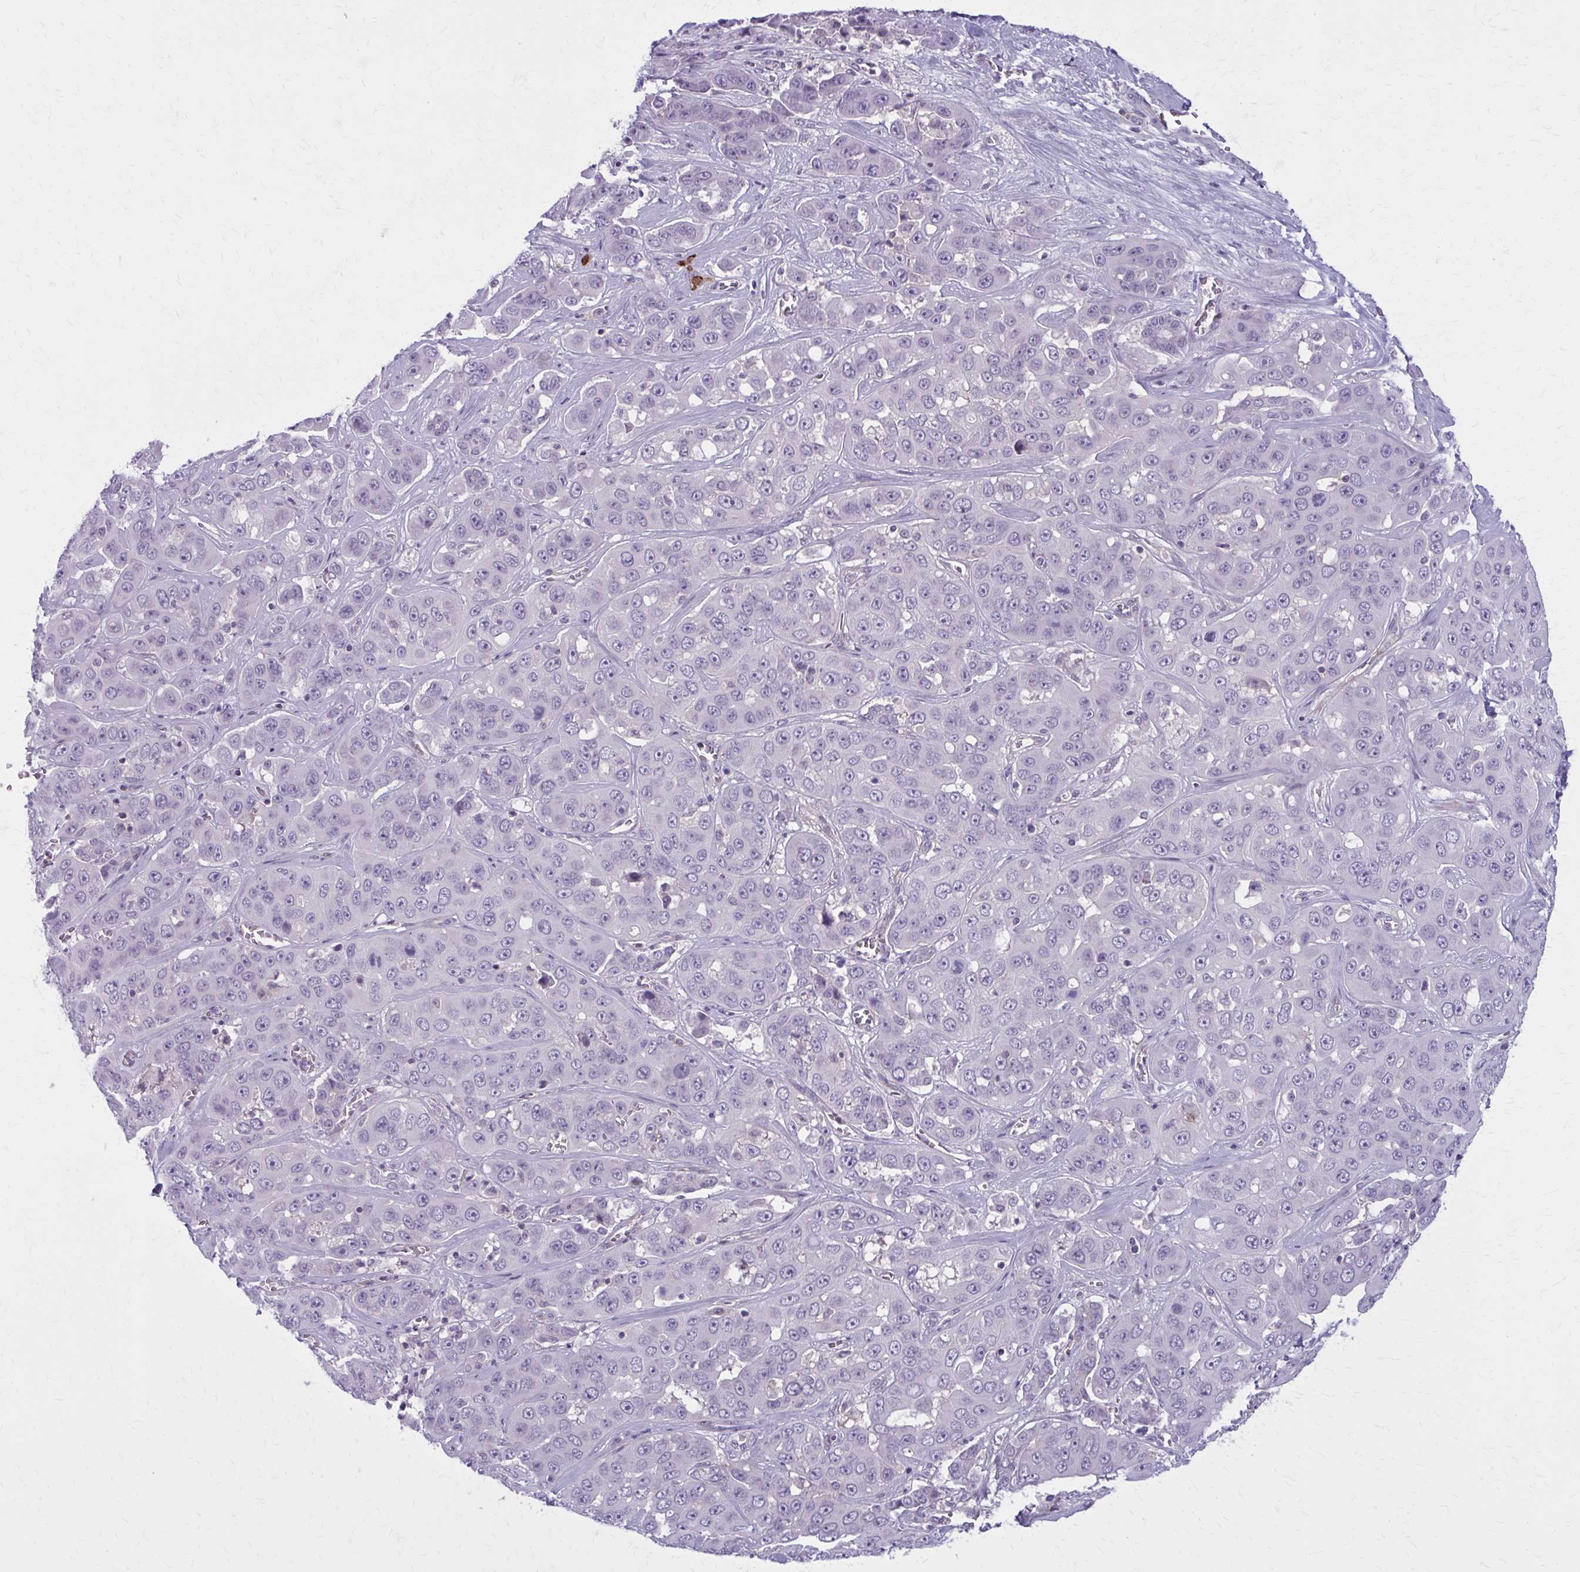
{"staining": {"intensity": "negative", "quantity": "none", "location": "none"}, "tissue": "liver cancer", "cell_type": "Tumor cells", "image_type": "cancer", "snomed": [{"axis": "morphology", "description": "Cholangiocarcinoma"}, {"axis": "topography", "description": "Liver"}], "caption": "This histopathology image is of liver cancer (cholangiocarcinoma) stained with immunohistochemistry to label a protein in brown with the nuclei are counter-stained blue. There is no expression in tumor cells. Brightfield microscopy of immunohistochemistry stained with DAB (3,3'-diaminobenzidine) (brown) and hematoxylin (blue), captured at high magnification.", "gene": "CD38", "patient": {"sex": "female", "age": 52}}